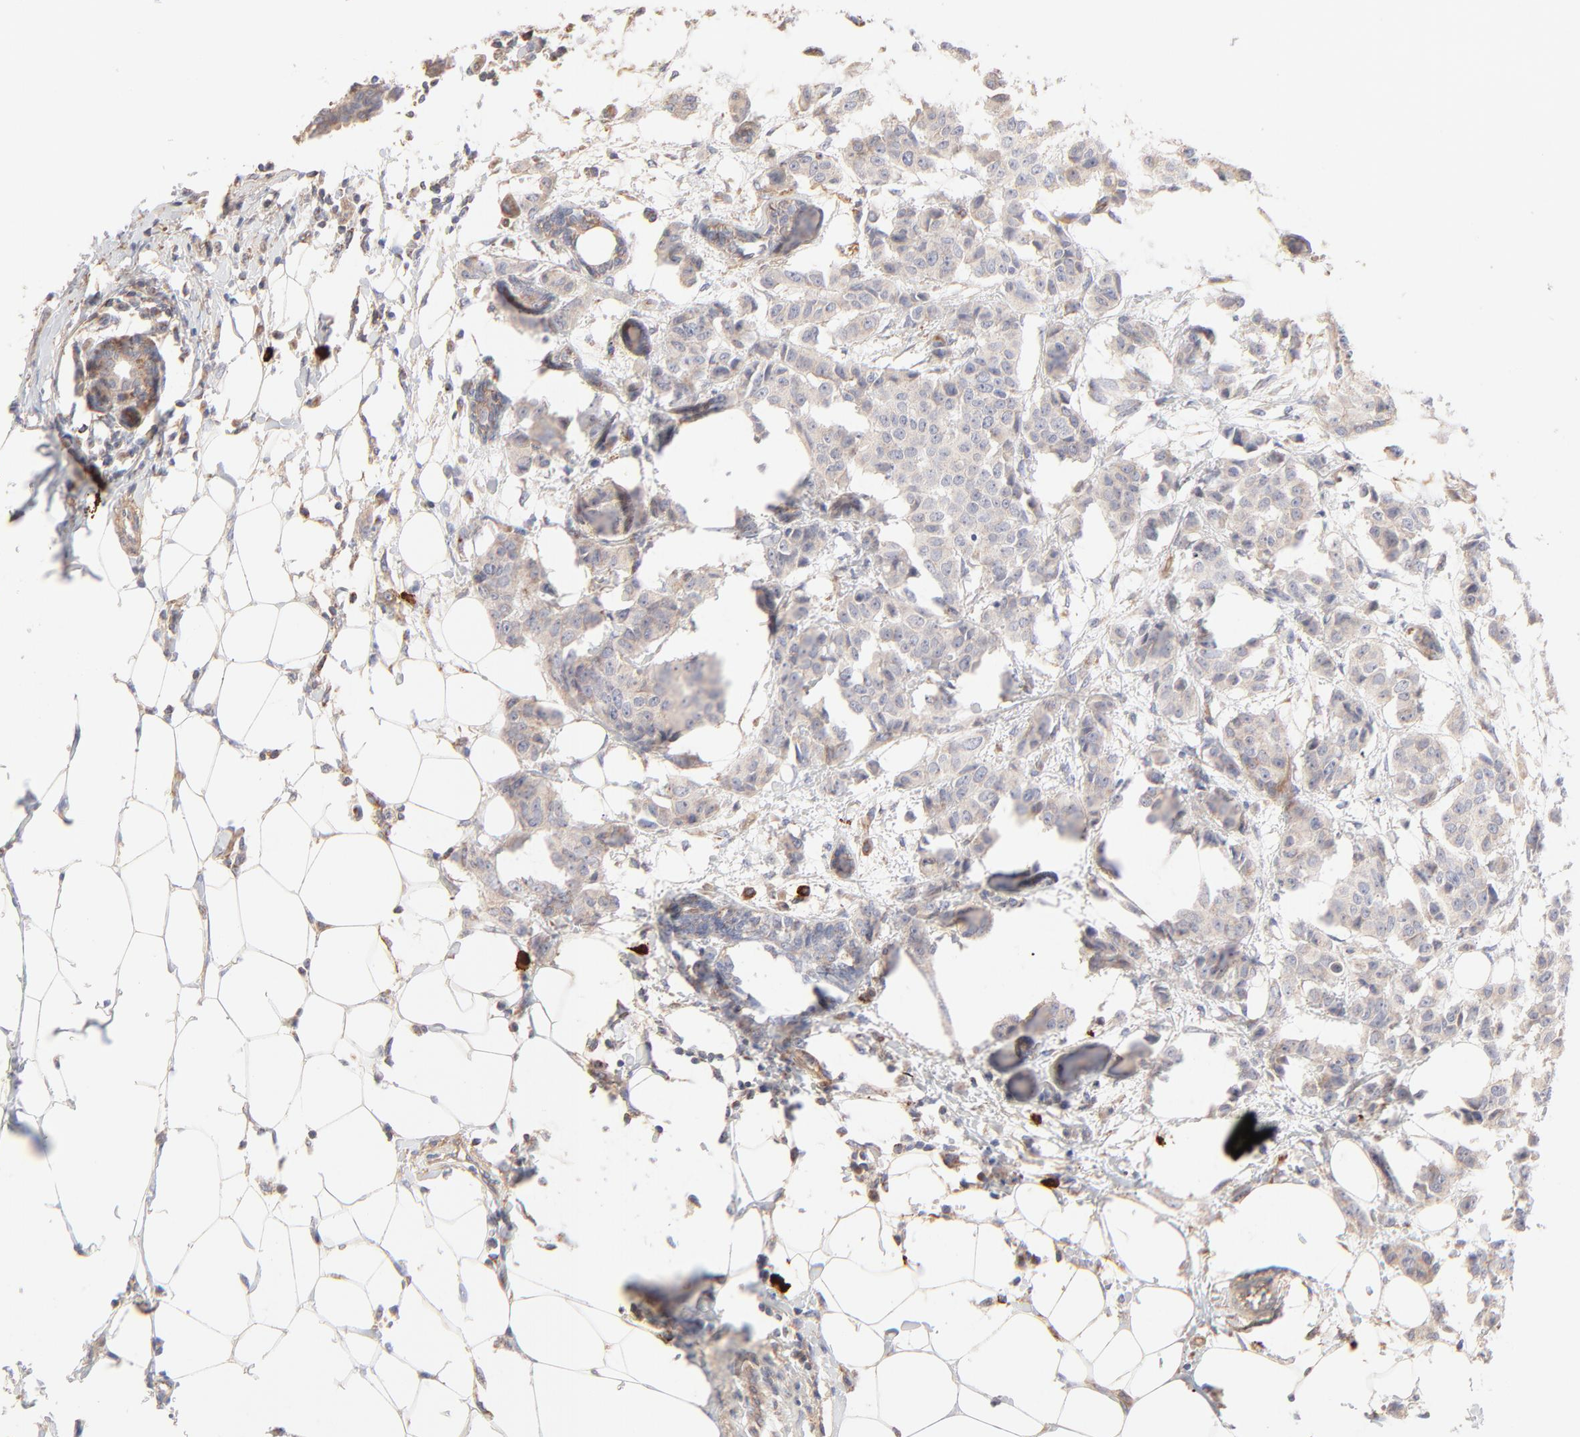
{"staining": {"intensity": "negative", "quantity": "none", "location": "none"}, "tissue": "breast cancer", "cell_type": "Tumor cells", "image_type": "cancer", "snomed": [{"axis": "morphology", "description": "Duct carcinoma"}, {"axis": "topography", "description": "Breast"}], "caption": "IHC of human breast cancer displays no staining in tumor cells.", "gene": "SPTB", "patient": {"sex": "female", "age": 40}}